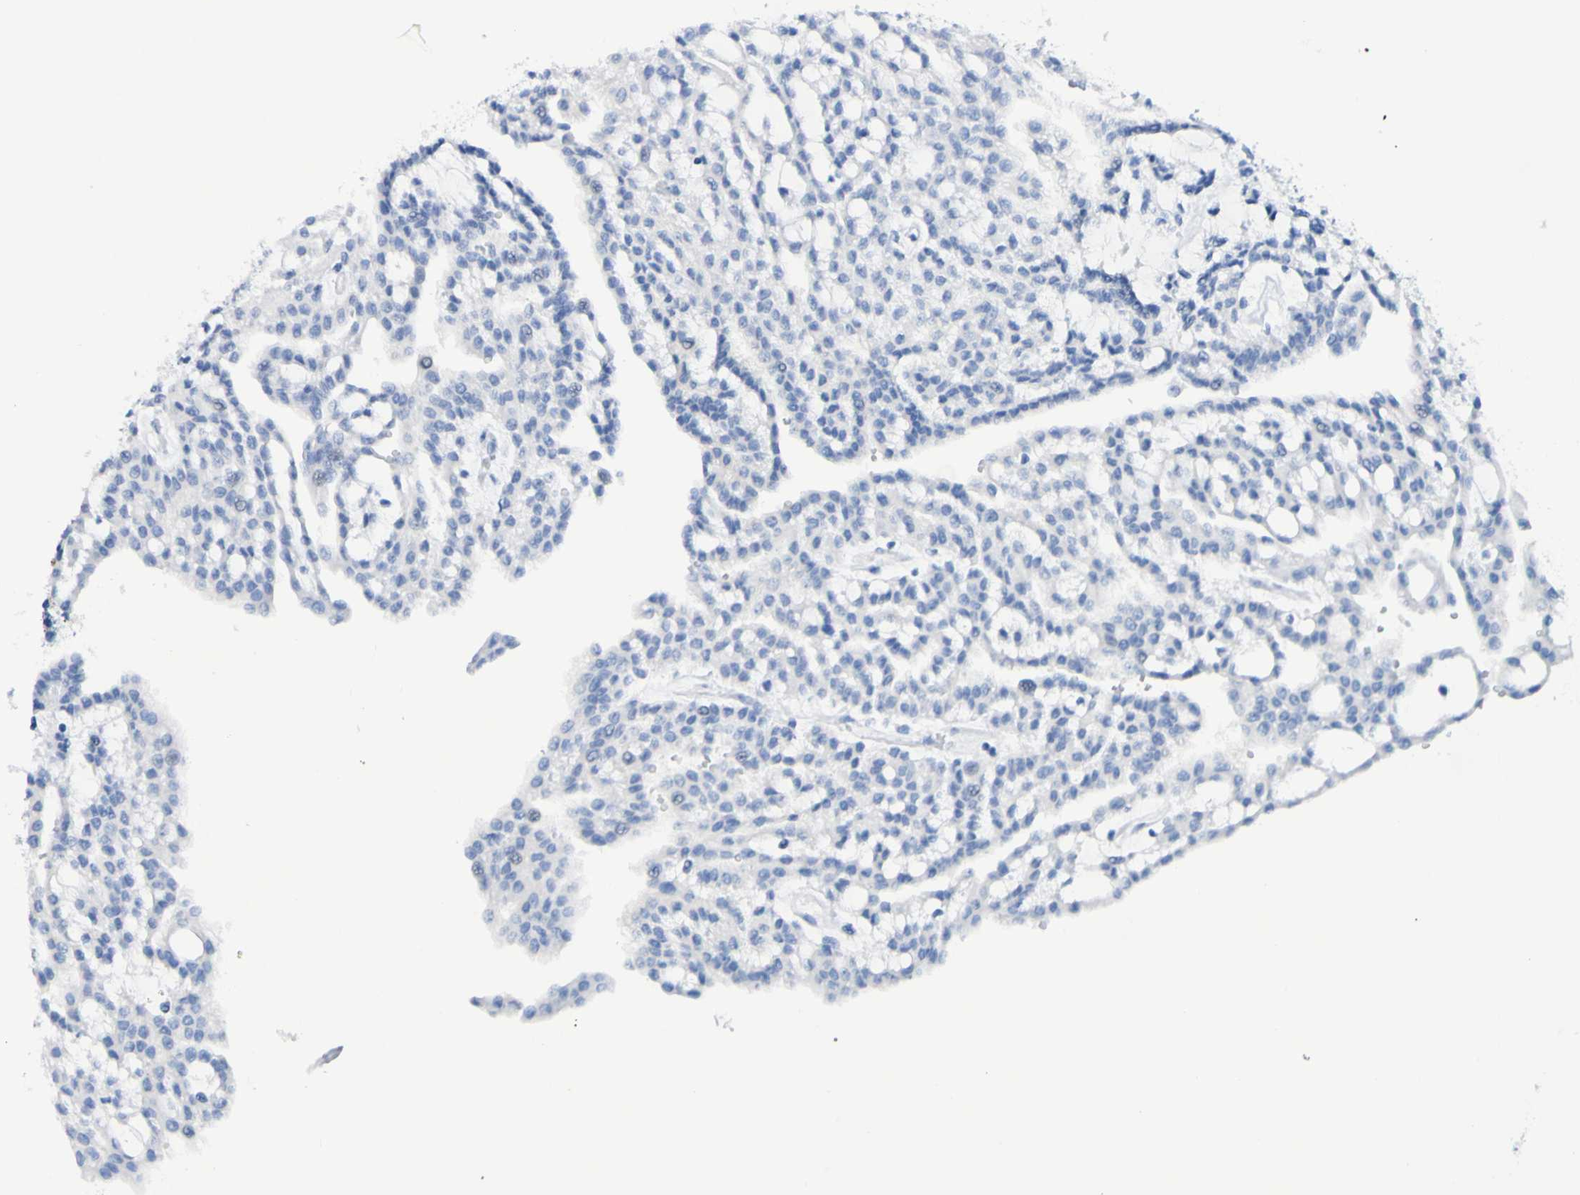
{"staining": {"intensity": "negative", "quantity": "none", "location": "none"}, "tissue": "renal cancer", "cell_type": "Tumor cells", "image_type": "cancer", "snomed": [{"axis": "morphology", "description": "Adenocarcinoma, NOS"}, {"axis": "topography", "description": "Kidney"}], "caption": "Renal cancer was stained to show a protein in brown. There is no significant positivity in tumor cells. The staining is performed using DAB (3,3'-diaminobenzidine) brown chromogen with nuclei counter-stained in using hematoxylin.", "gene": "DPEP1", "patient": {"sex": "male", "age": 63}}